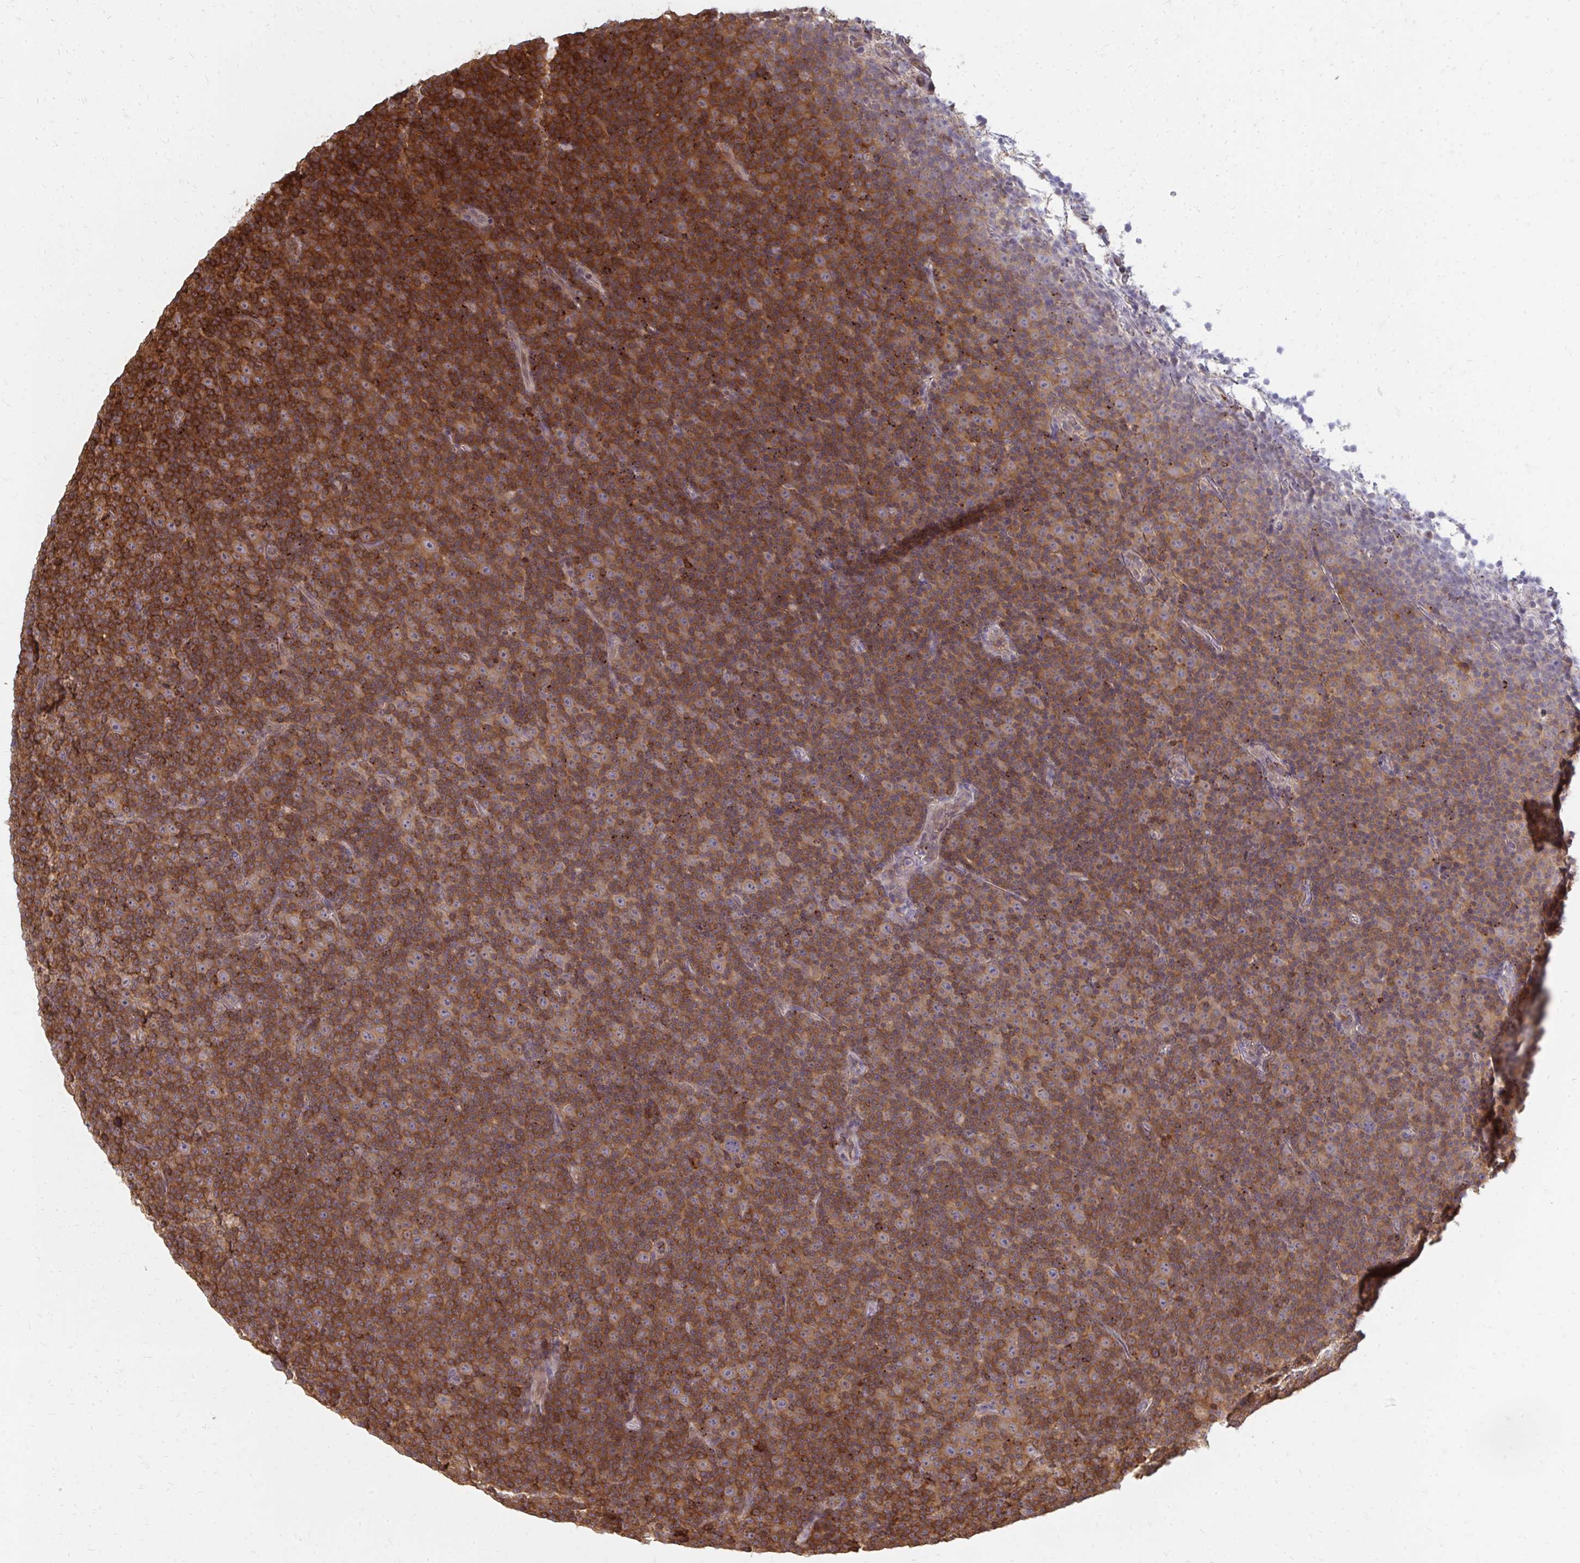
{"staining": {"intensity": "moderate", "quantity": ">75%", "location": "cytoplasmic/membranous"}, "tissue": "lymphoma", "cell_type": "Tumor cells", "image_type": "cancer", "snomed": [{"axis": "morphology", "description": "Malignant lymphoma, non-Hodgkin's type, Low grade"}, {"axis": "topography", "description": "Lymph node"}], "caption": "IHC histopathology image of neoplastic tissue: human low-grade malignant lymphoma, non-Hodgkin's type stained using IHC reveals medium levels of moderate protein expression localized specifically in the cytoplasmic/membranous of tumor cells, appearing as a cytoplasmic/membranous brown color.", "gene": "ZNF285", "patient": {"sex": "female", "age": 67}}